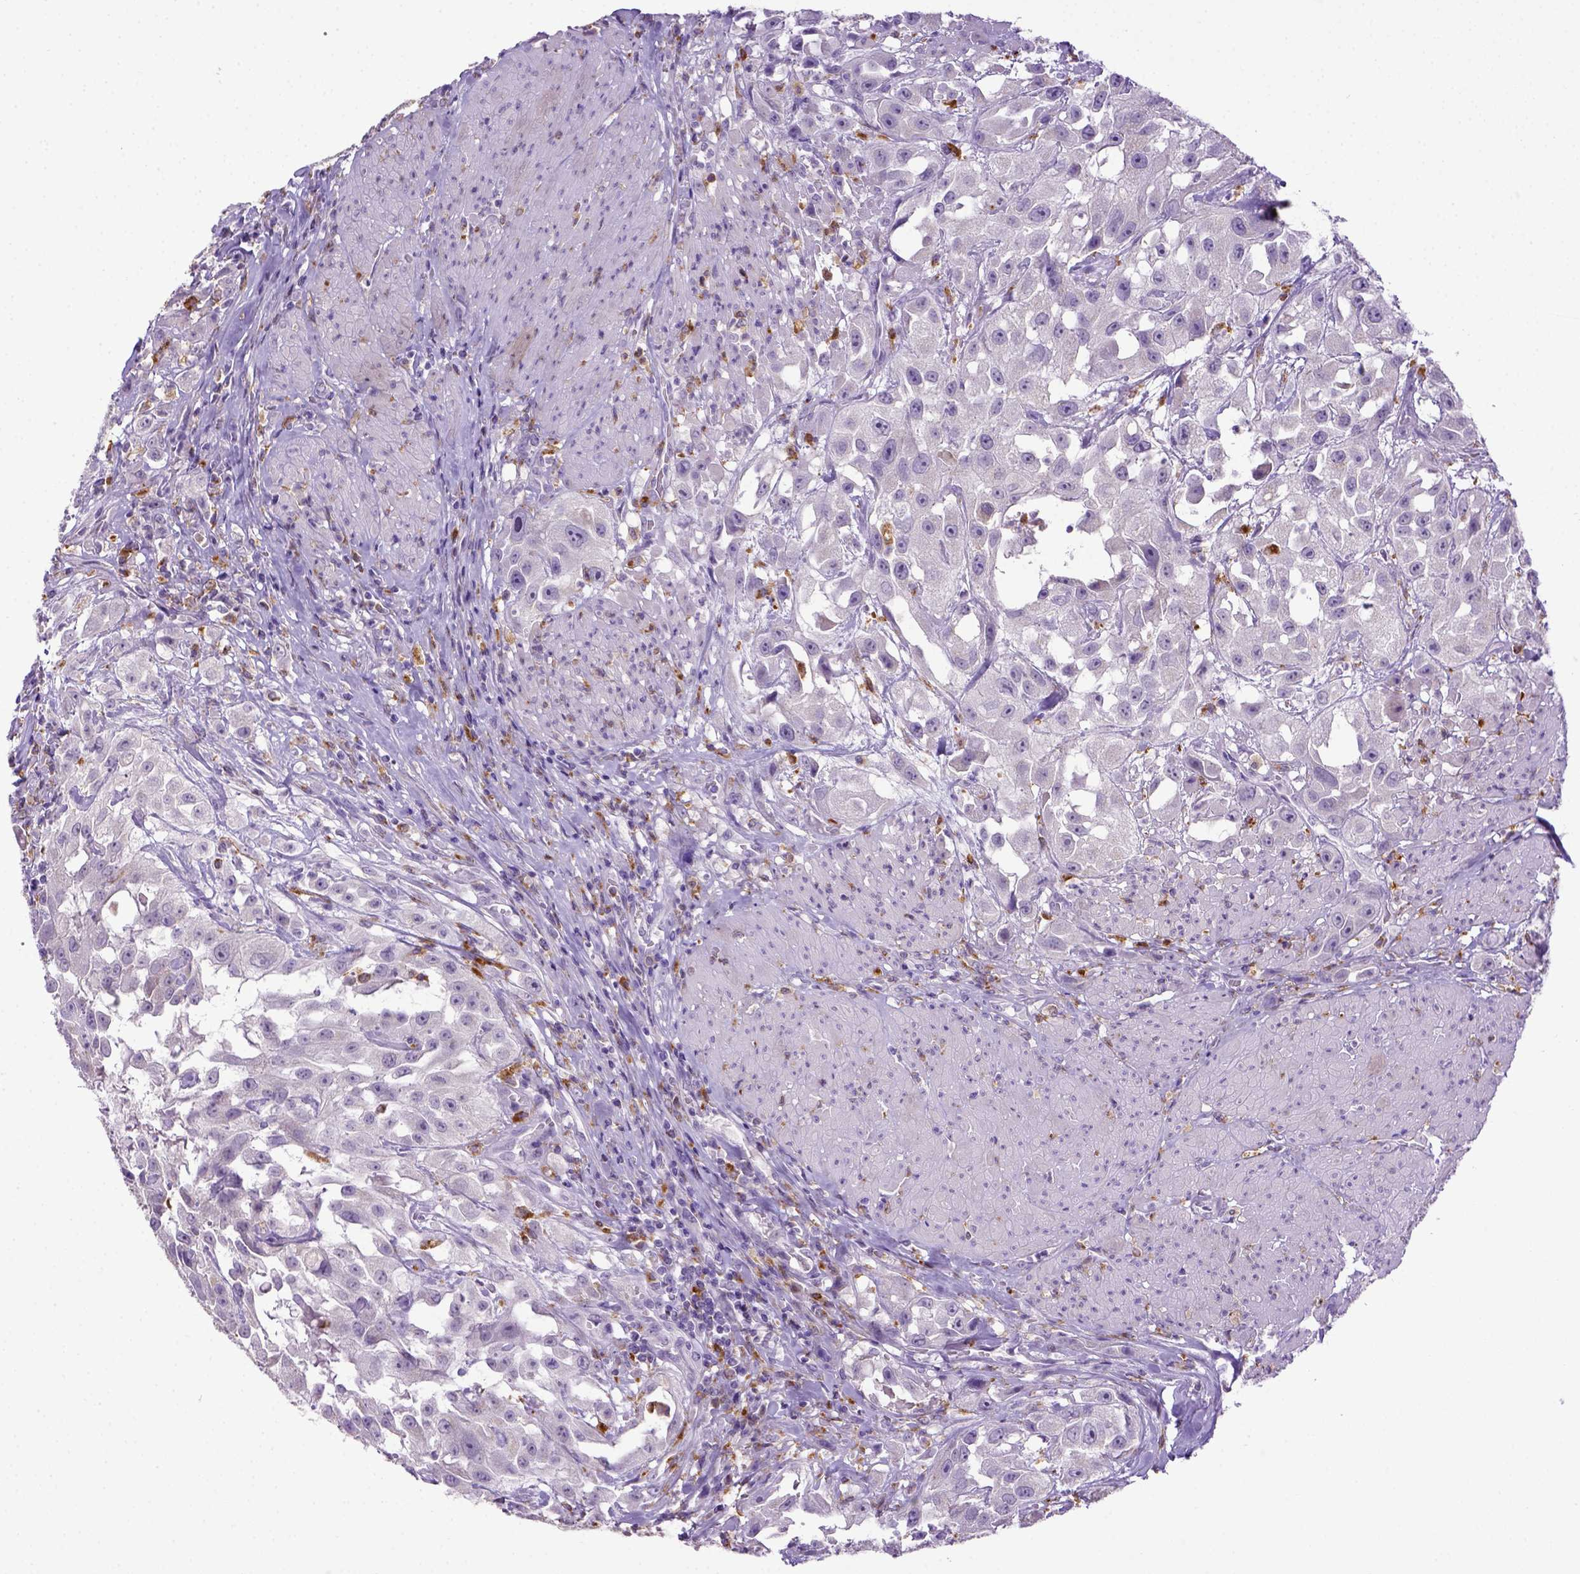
{"staining": {"intensity": "negative", "quantity": "none", "location": "none"}, "tissue": "urothelial cancer", "cell_type": "Tumor cells", "image_type": "cancer", "snomed": [{"axis": "morphology", "description": "Urothelial carcinoma, High grade"}, {"axis": "topography", "description": "Urinary bladder"}], "caption": "IHC histopathology image of neoplastic tissue: human high-grade urothelial carcinoma stained with DAB reveals no significant protein expression in tumor cells.", "gene": "CD68", "patient": {"sex": "male", "age": 79}}